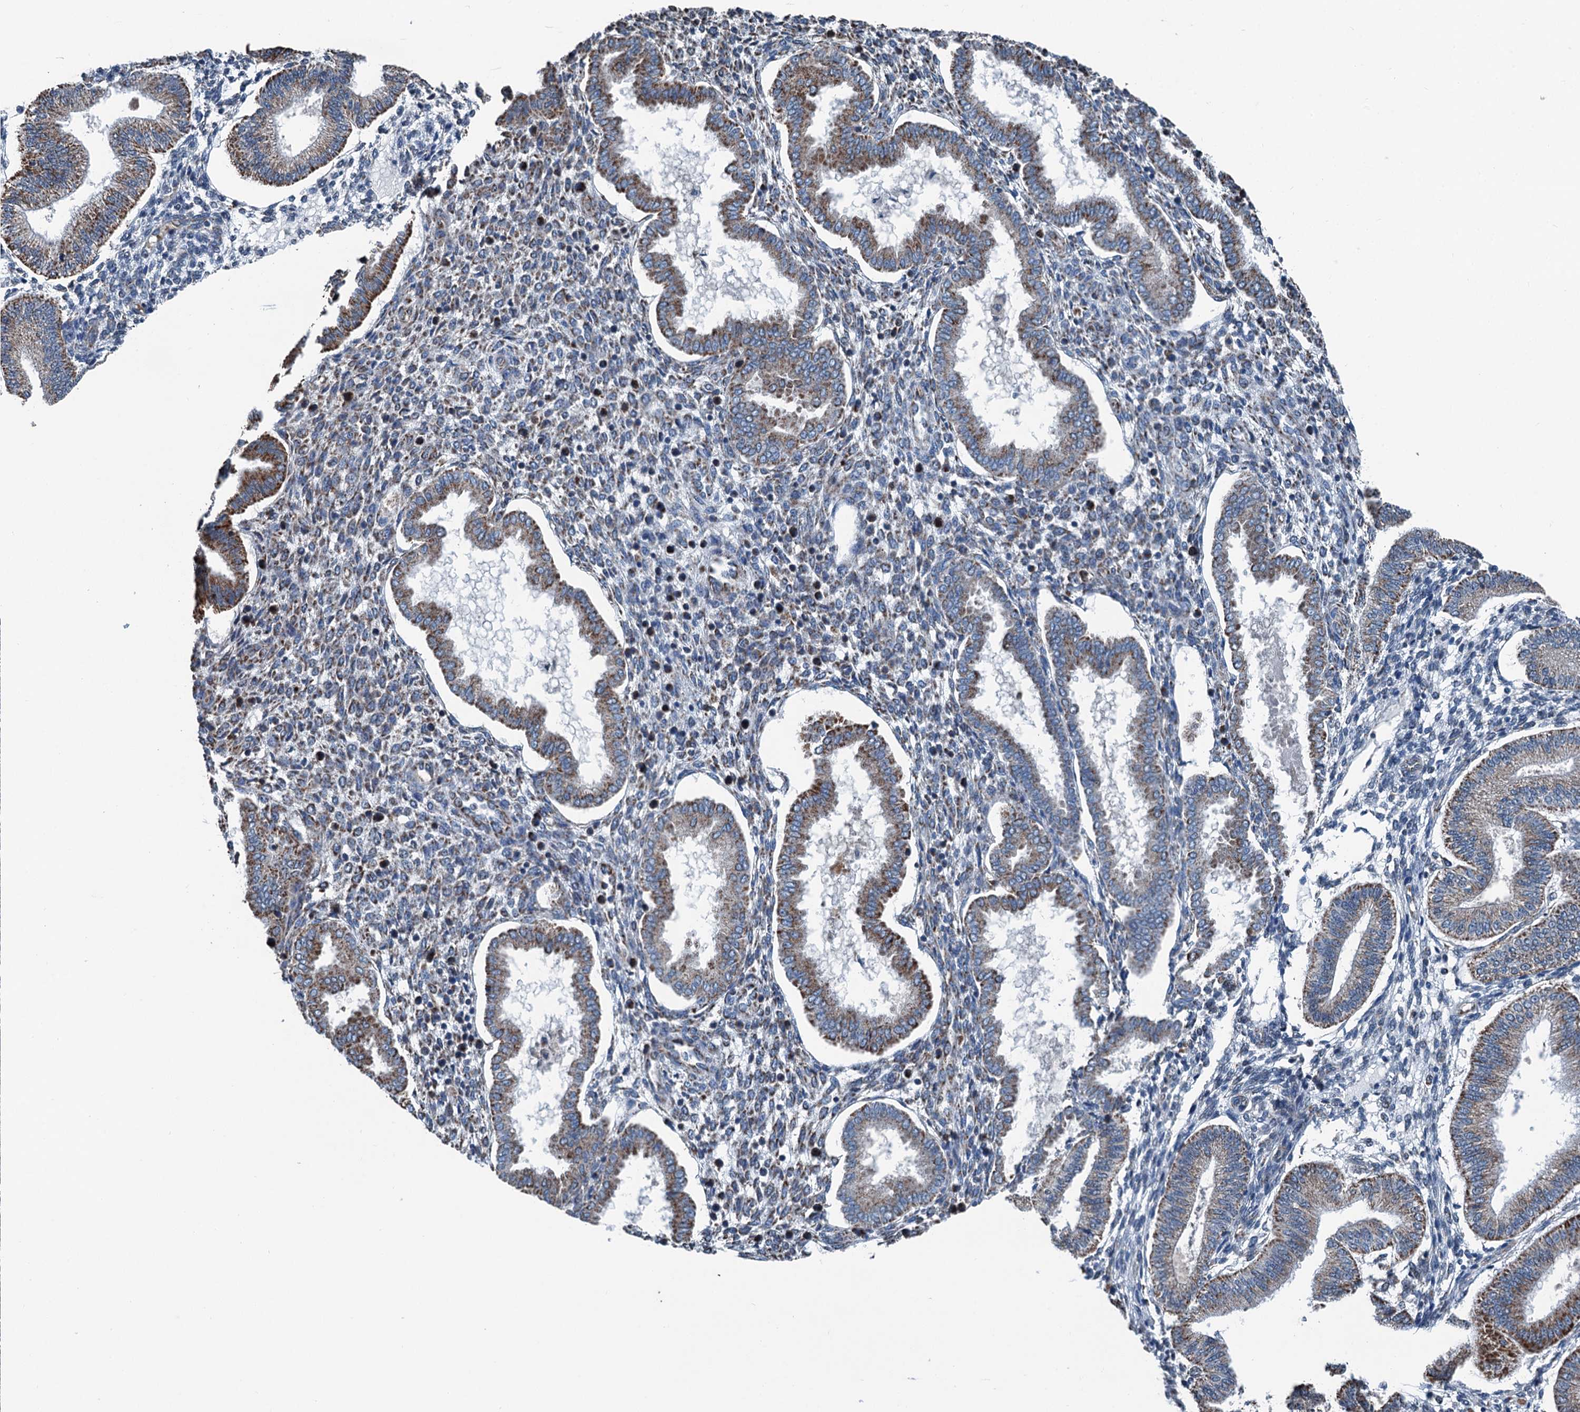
{"staining": {"intensity": "negative", "quantity": "none", "location": "none"}, "tissue": "endometrium", "cell_type": "Cells in endometrial stroma", "image_type": "normal", "snomed": [{"axis": "morphology", "description": "Normal tissue, NOS"}, {"axis": "topography", "description": "Endometrium"}], "caption": "Immunohistochemistry of unremarkable human endometrium displays no staining in cells in endometrial stroma. (Brightfield microscopy of DAB (3,3'-diaminobenzidine) IHC at high magnification).", "gene": "TRPT1", "patient": {"sex": "female", "age": 24}}